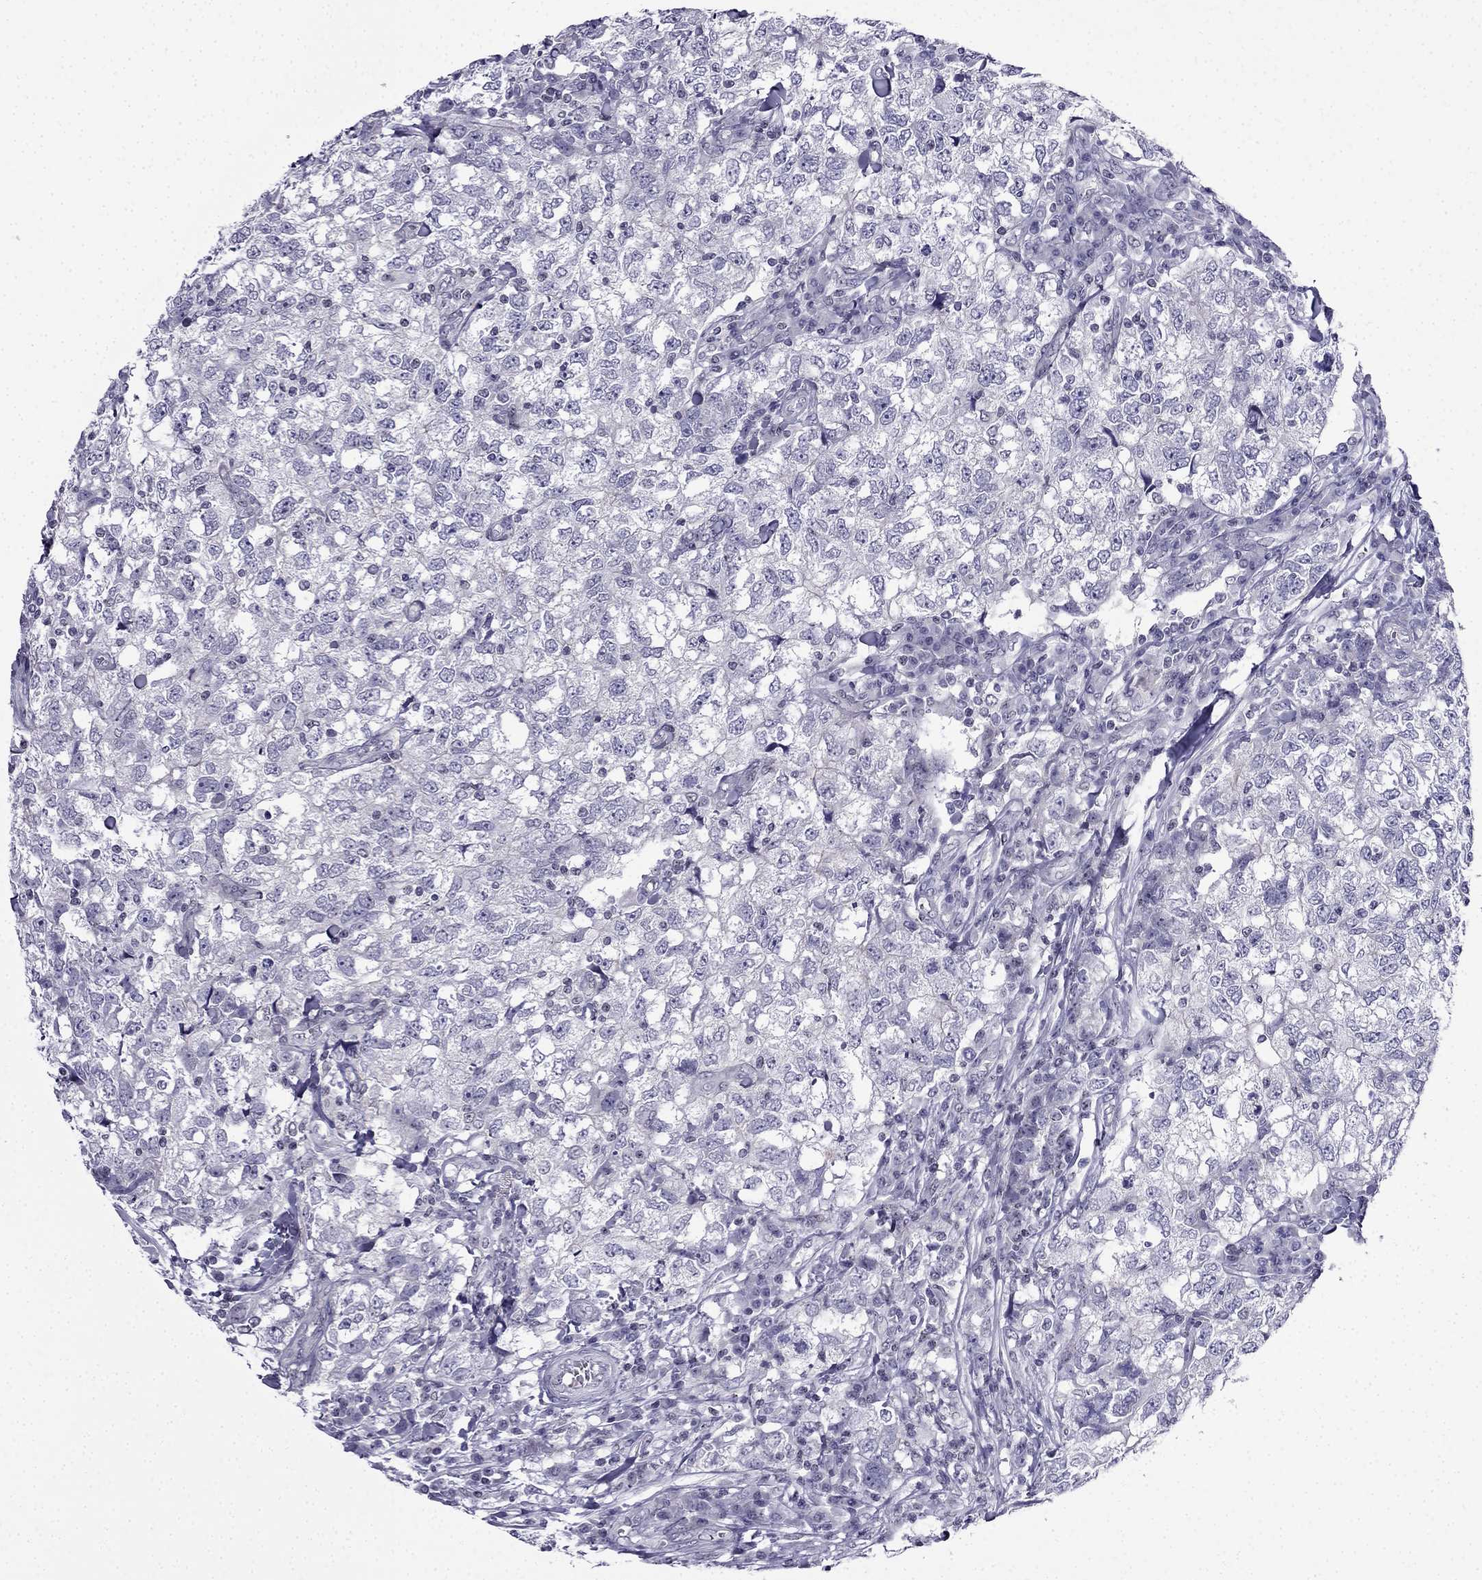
{"staining": {"intensity": "negative", "quantity": "none", "location": "none"}, "tissue": "breast cancer", "cell_type": "Tumor cells", "image_type": "cancer", "snomed": [{"axis": "morphology", "description": "Duct carcinoma"}, {"axis": "topography", "description": "Breast"}], "caption": "The image exhibits no significant positivity in tumor cells of breast cancer (invasive ductal carcinoma). Nuclei are stained in blue.", "gene": "POM121L12", "patient": {"sex": "female", "age": 30}}